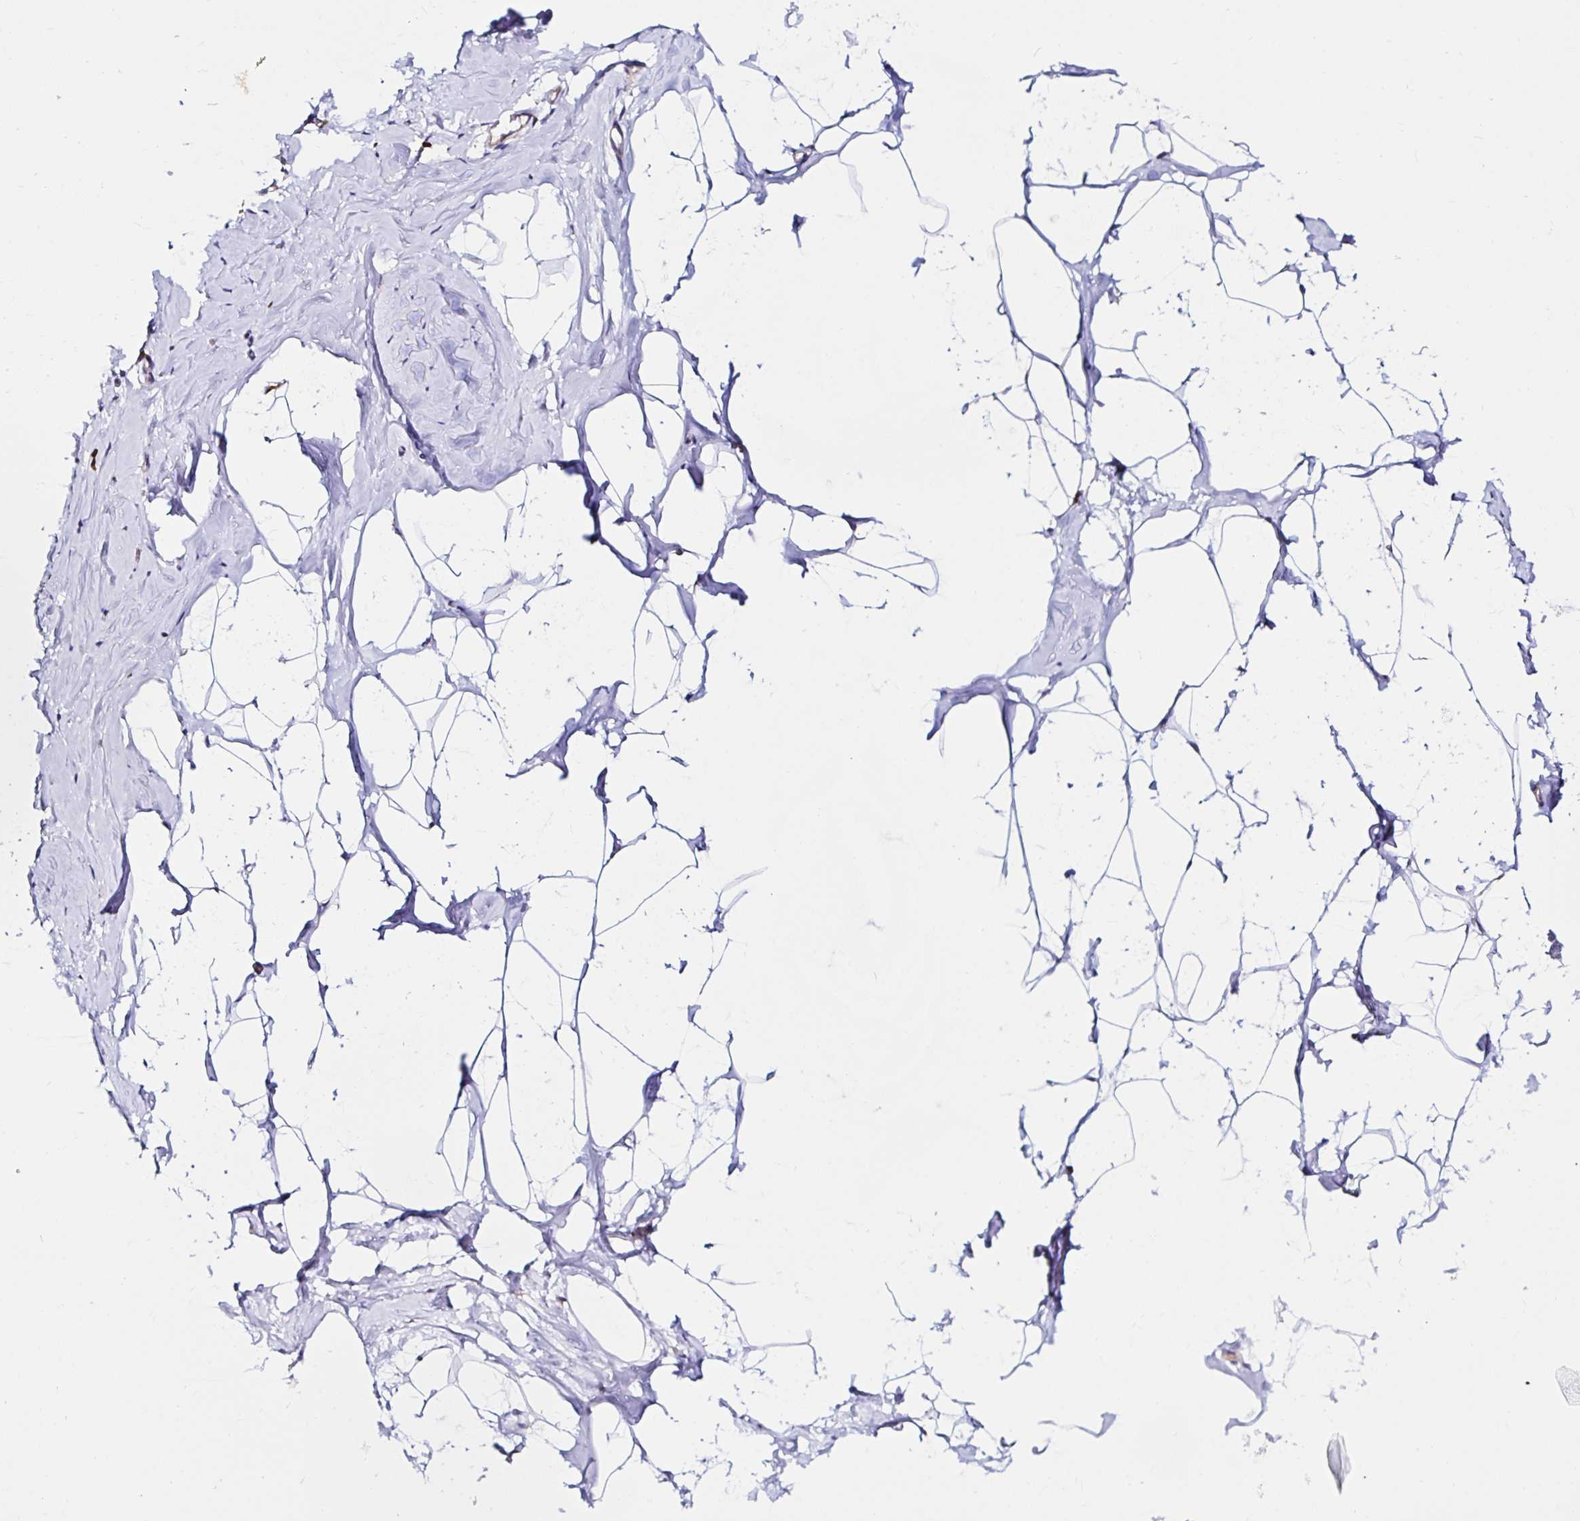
{"staining": {"intensity": "negative", "quantity": "none", "location": "none"}, "tissue": "breast", "cell_type": "Adipocytes", "image_type": "normal", "snomed": [{"axis": "morphology", "description": "Normal tissue, NOS"}, {"axis": "topography", "description": "Breast"}], "caption": "An IHC micrograph of normal breast is shown. There is no staining in adipocytes of breast.", "gene": "VSIG2", "patient": {"sex": "female", "age": 32}}